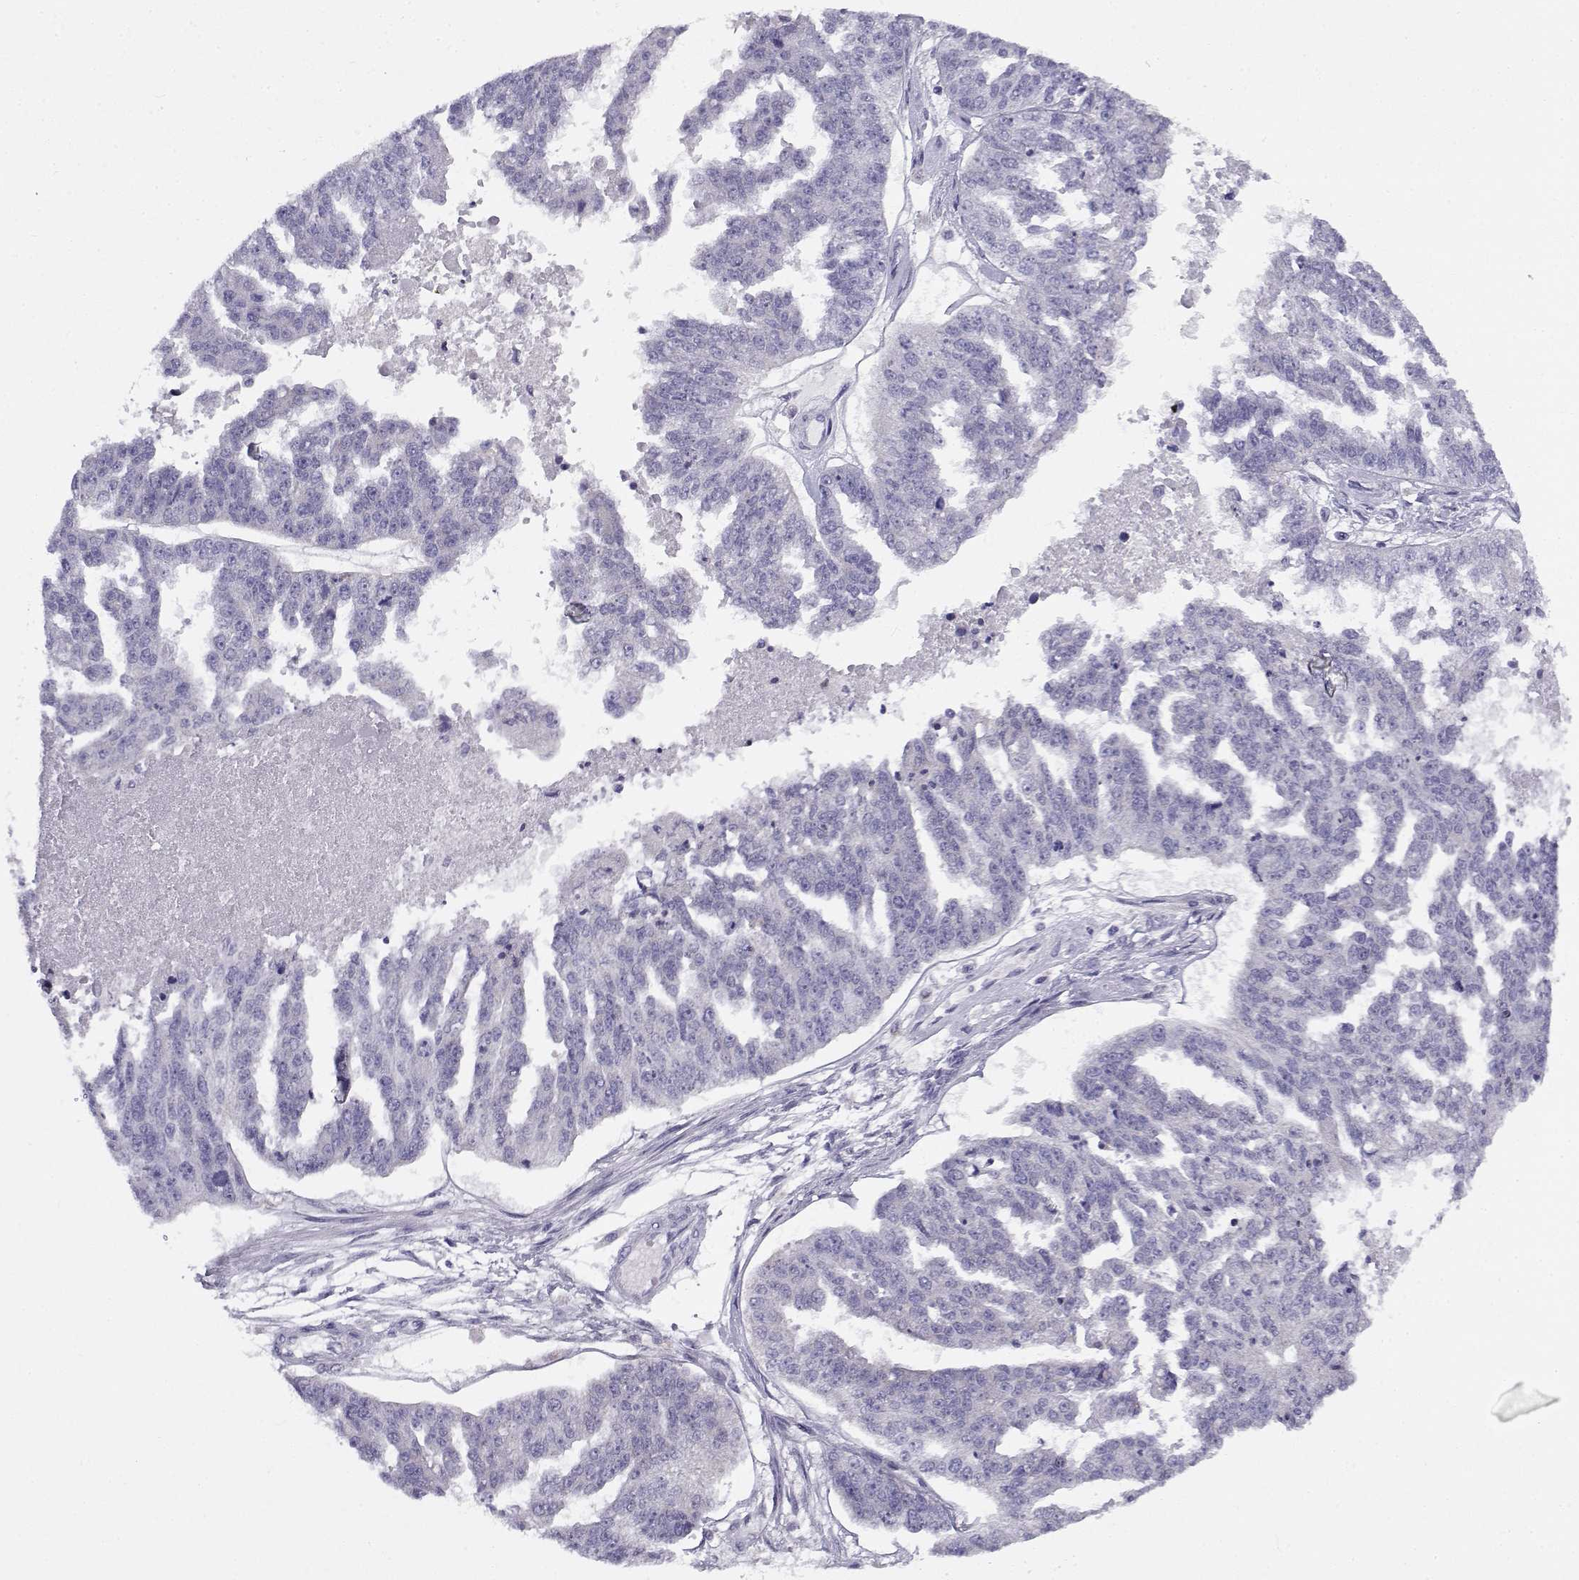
{"staining": {"intensity": "negative", "quantity": "none", "location": "none"}, "tissue": "ovarian cancer", "cell_type": "Tumor cells", "image_type": "cancer", "snomed": [{"axis": "morphology", "description": "Cystadenocarcinoma, serous, NOS"}, {"axis": "topography", "description": "Ovary"}], "caption": "This is an immunohistochemistry (IHC) image of ovarian cancer (serous cystadenocarcinoma). There is no positivity in tumor cells.", "gene": "FAM166A", "patient": {"sex": "female", "age": 58}}